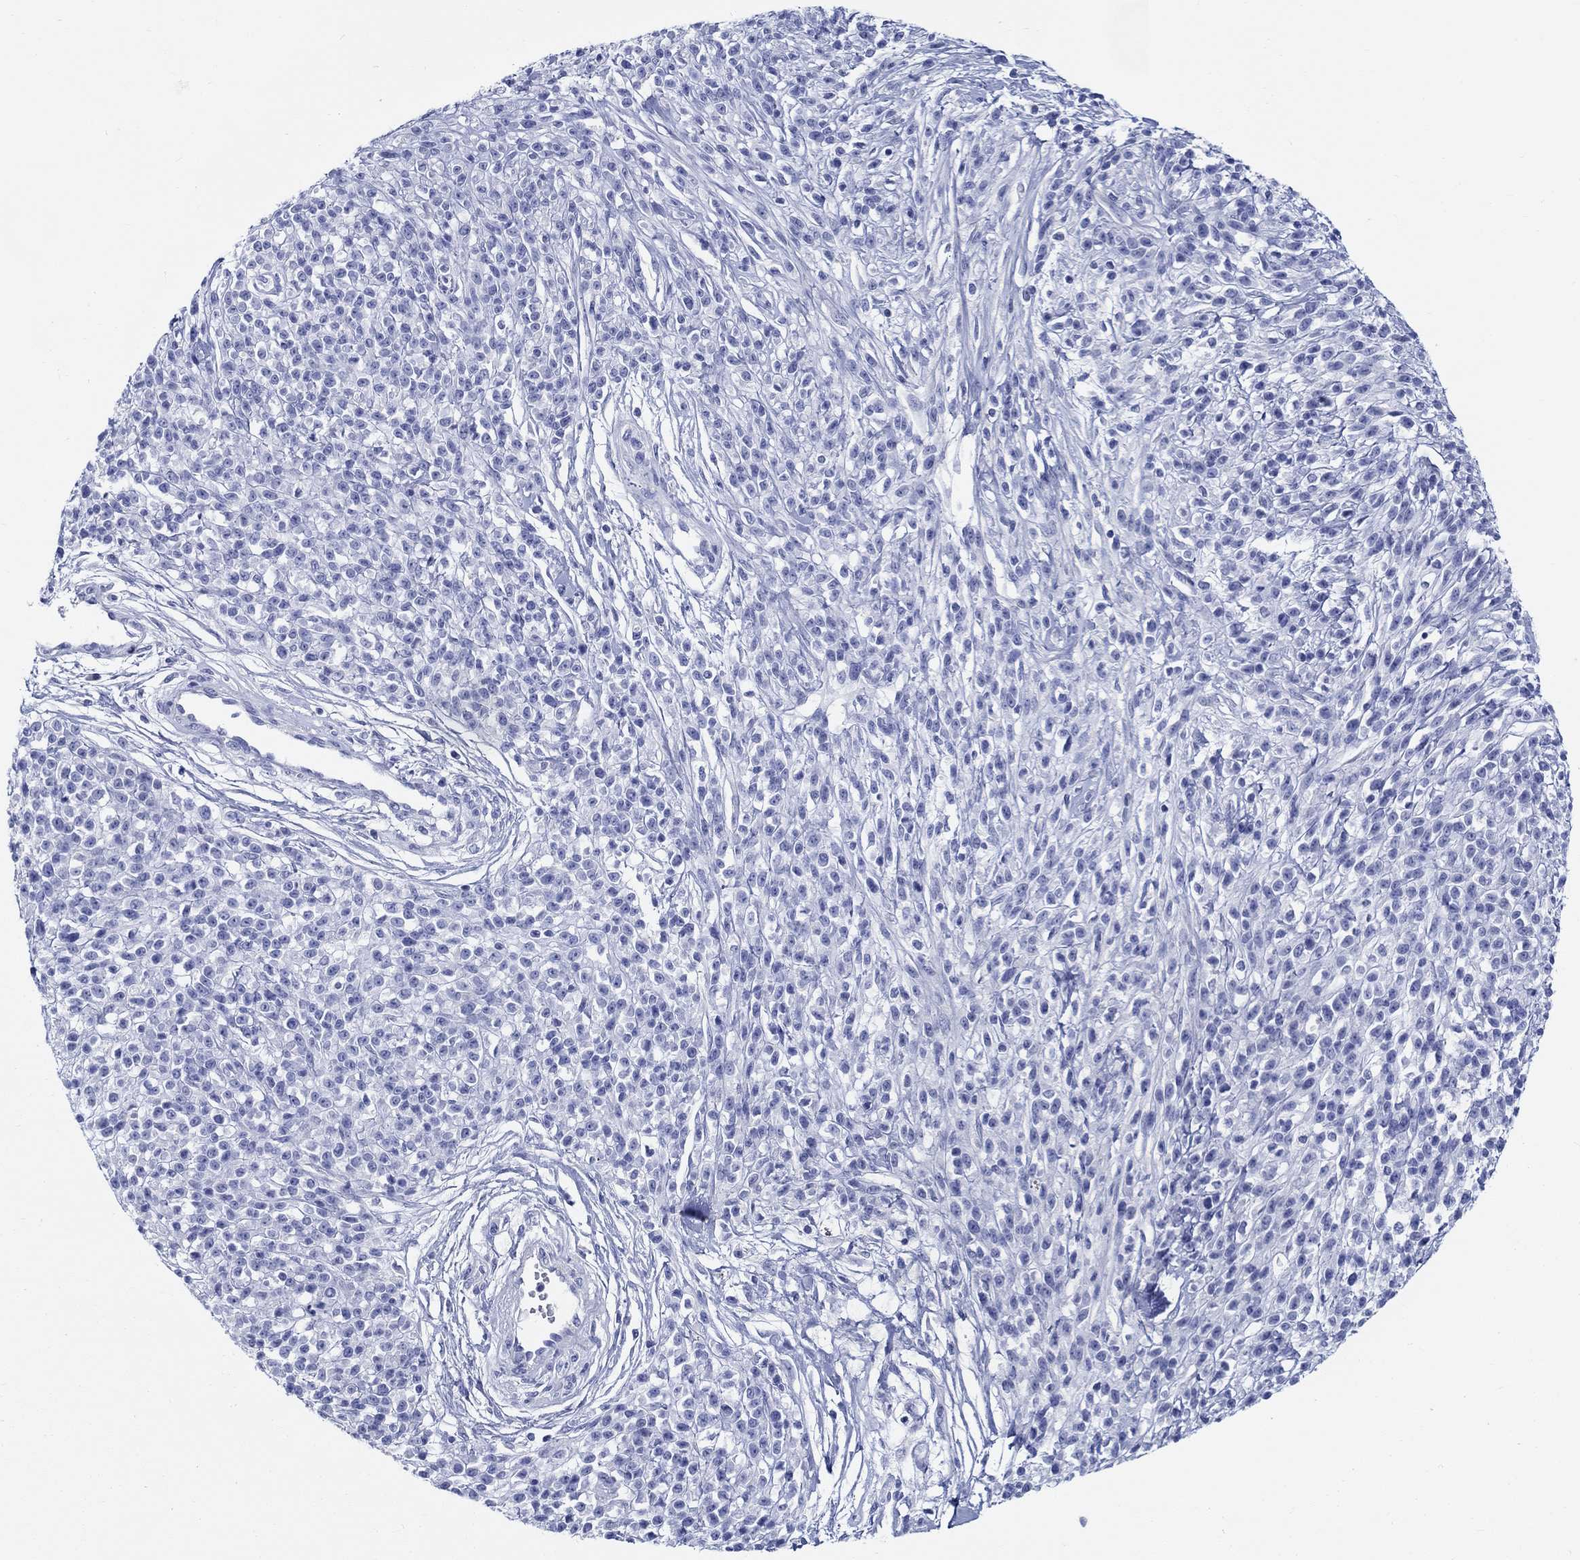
{"staining": {"intensity": "negative", "quantity": "none", "location": "none"}, "tissue": "melanoma", "cell_type": "Tumor cells", "image_type": "cancer", "snomed": [{"axis": "morphology", "description": "Malignant melanoma, NOS"}, {"axis": "topography", "description": "Skin"}, {"axis": "topography", "description": "Skin of trunk"}], "caption": "This is an immunohistochemistry histopathology image of human melanoma. There is no positivity in tumor cells.", "gene": "CRYGS", "patient": {"sex": "male", "age": 74}}